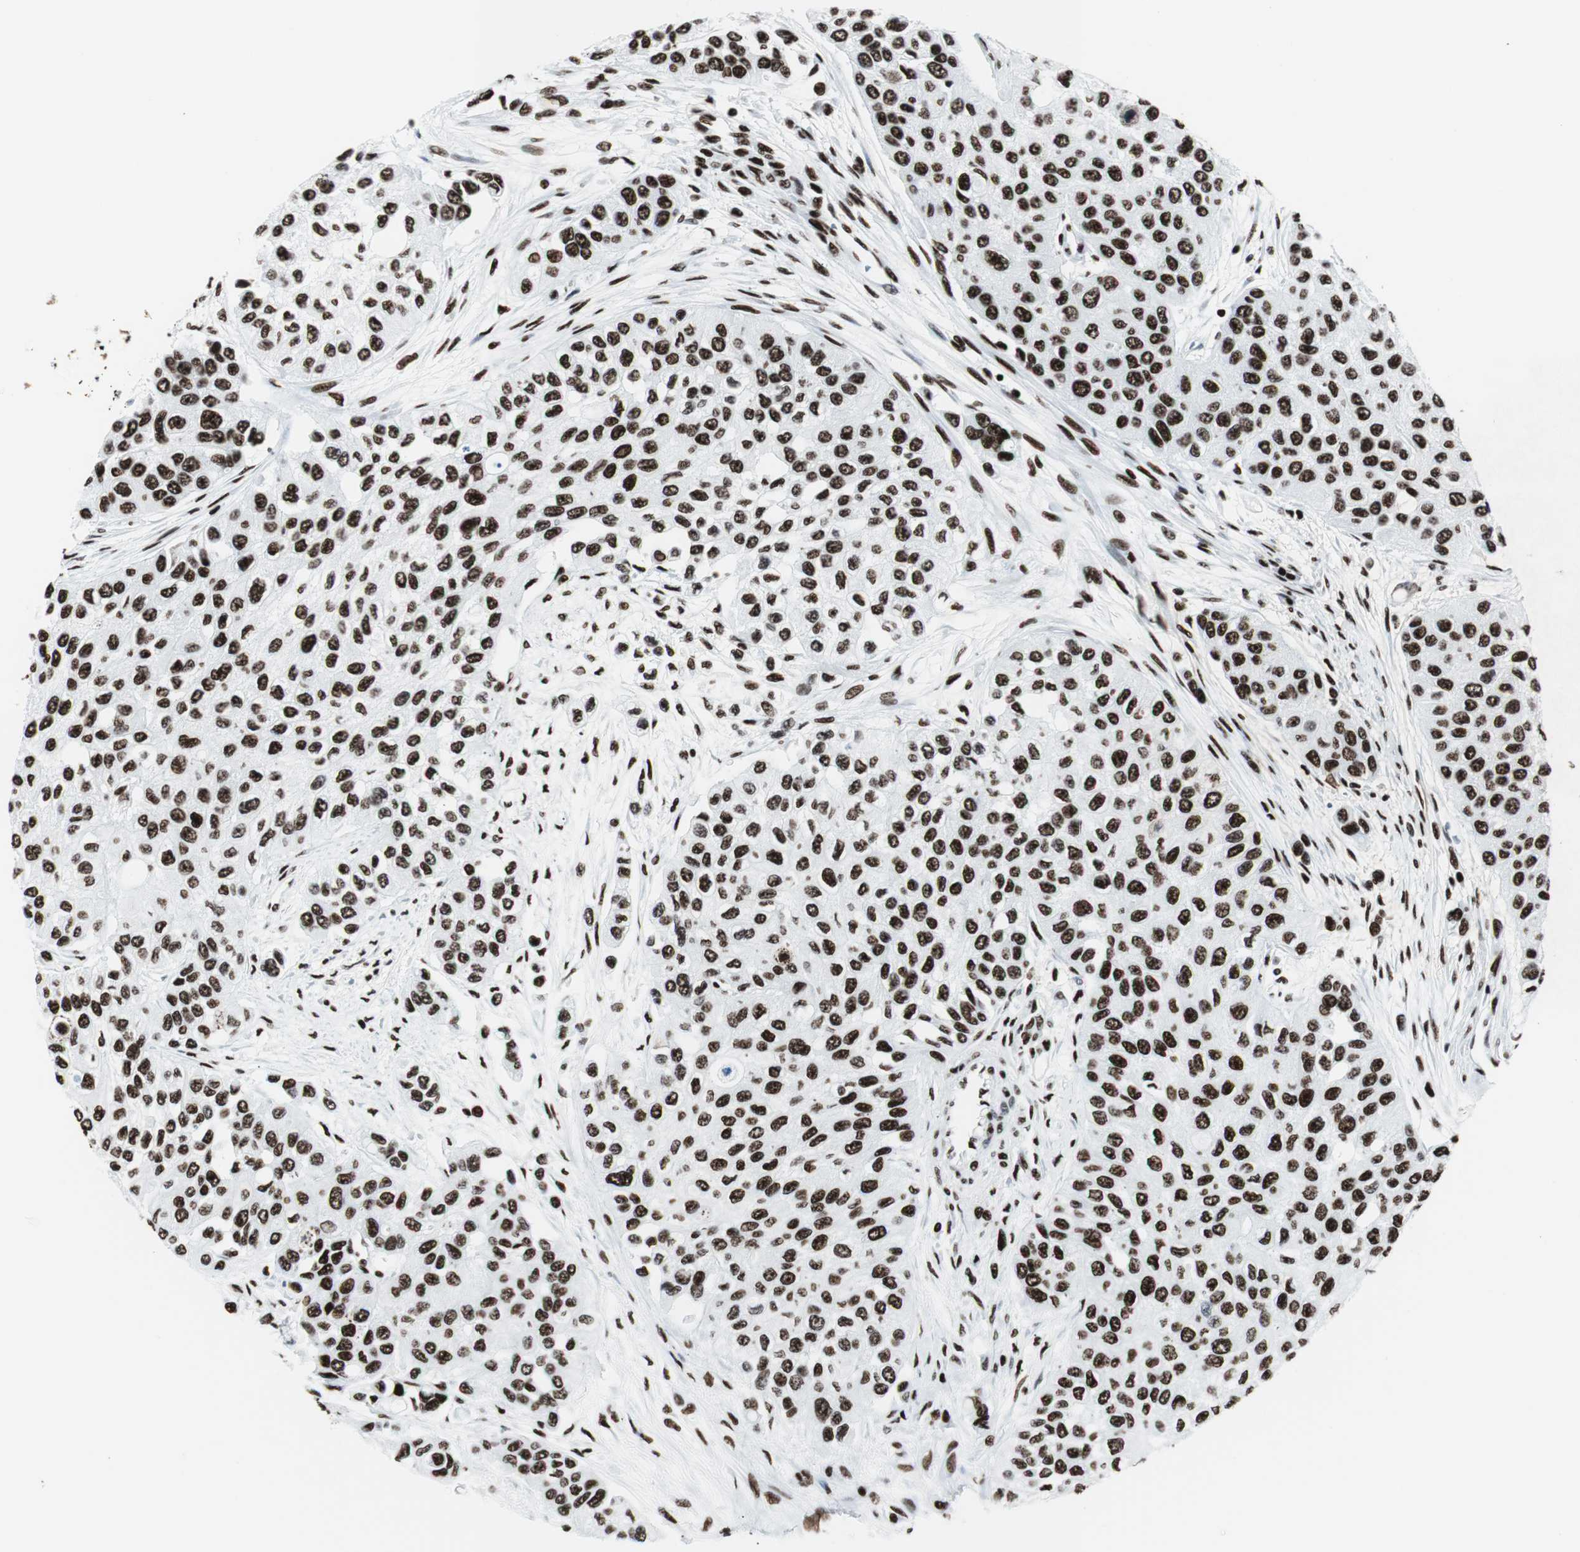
{"staining": {"intensity": "strong", "quantity": ">75%", "location": "nuclear"}, "tissue": "urothelial cancer", "cell_type": "Tumor cells", "image_type": "cancer", "snomed": [{"axis": "morphology", "description": "Urothelial carcinoma, High grade"}, {"axis": "topography", "description": "Urinary bladder"}], "caption": "An immunohistochemistry (IHC) photomicrograph of neoplastic tissue is shown. Protein staining in brown shows strong nuclear positivity in high-grade urothelial carcinoma within tumor cells.", "gene": "NCL", "patient": {"sex": "female", "age": 56}}